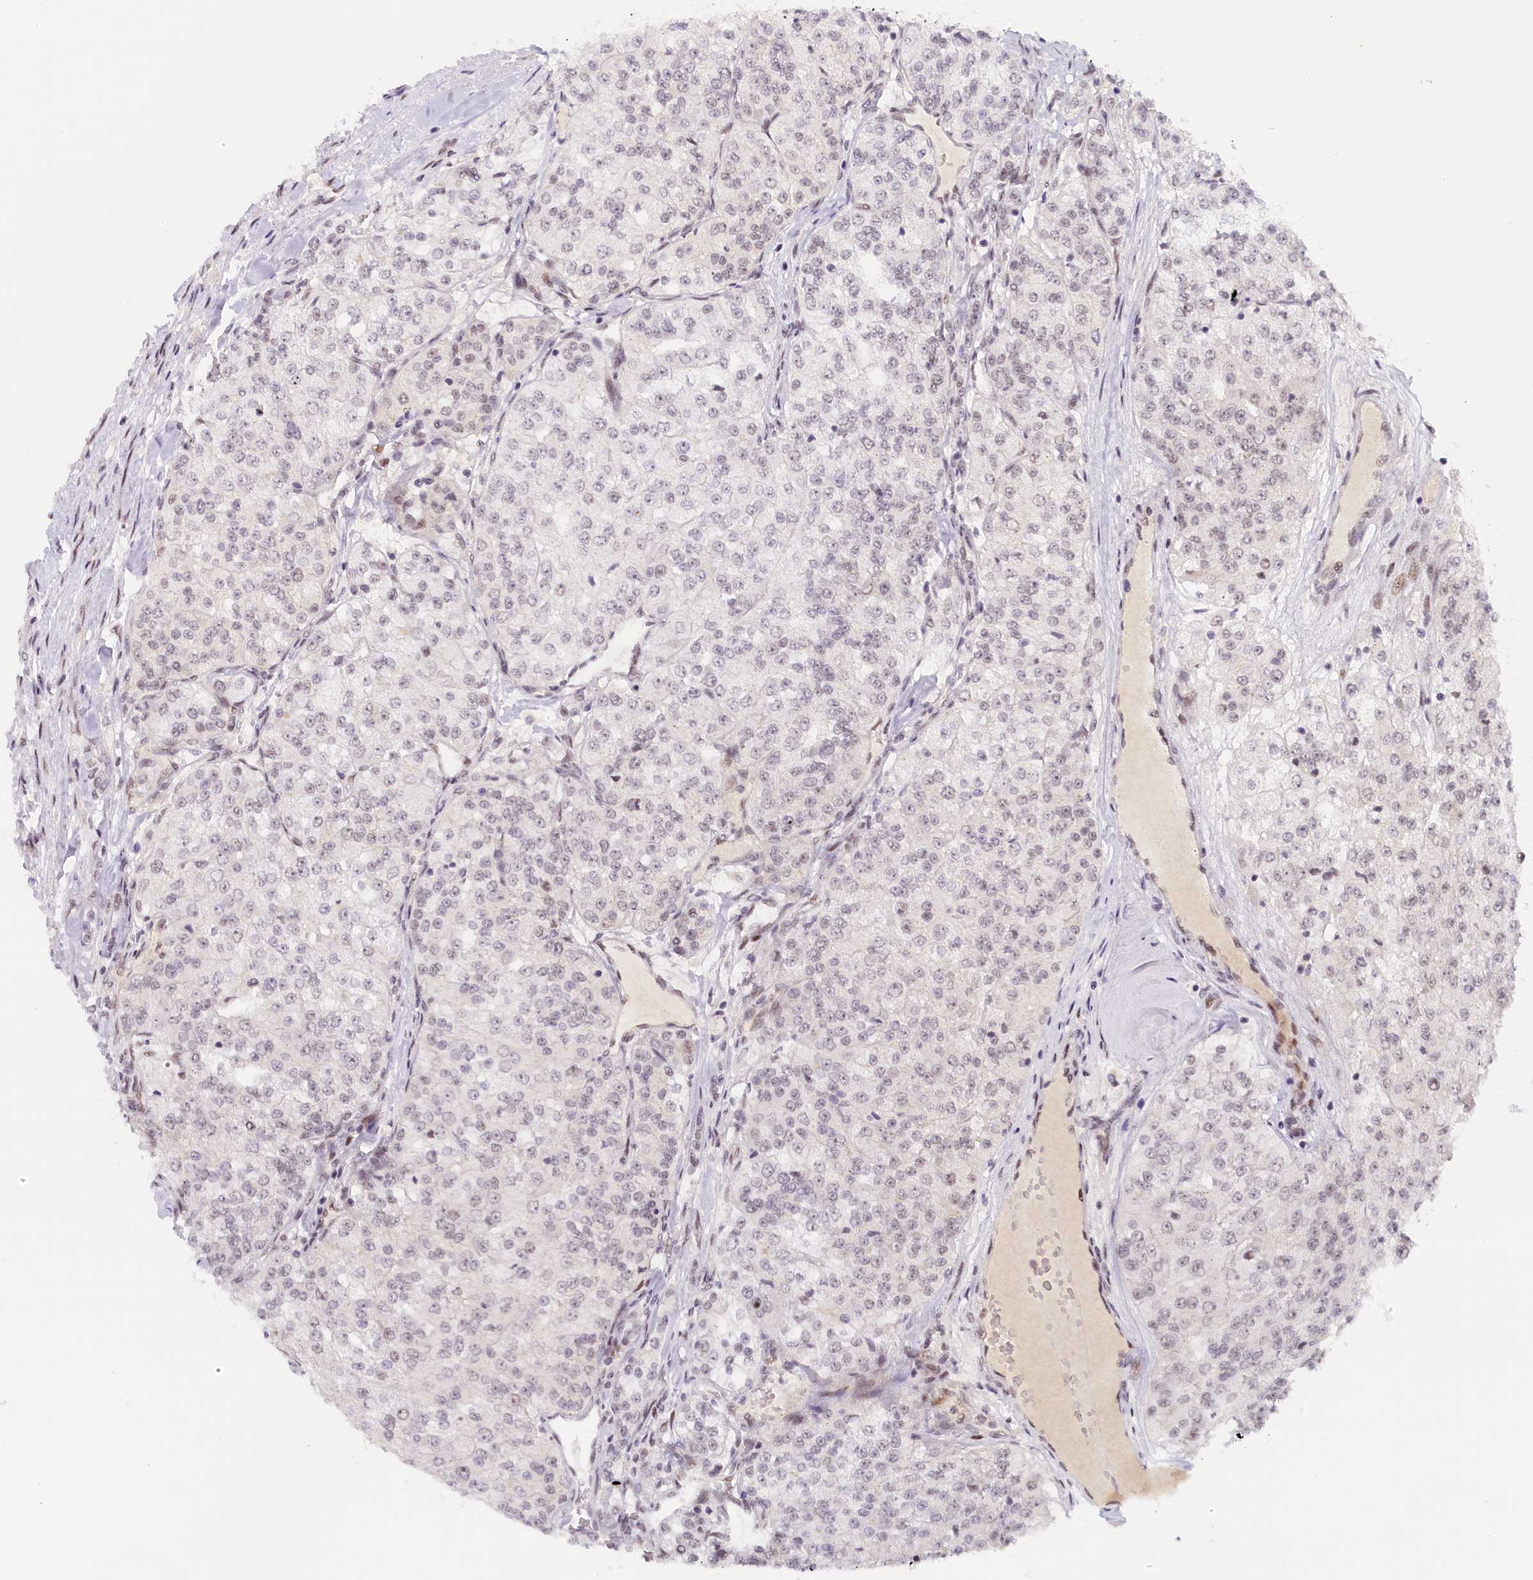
{"staining": {"intensity": "negative", "quantity": "none", "location": "none"}, "tissue": "renal cancer", "cell_type": "Tumor cells", "image_type": "cancer", "snomed": [{"axis": "morphology", "description": "Adenocarcinoma, NOS"}, {"axis": "topography", "description": "Kidney"}], "caption": "Immunohistochemistry photomicrograph of neoplastic tissue: renal cancer stained with DAB (3,3'-diaminobenzidine) demonstrates no significant protein expression in tumor cells.", "gene": "SEC31B", "patient": {"sex": "female", "age": 63}}